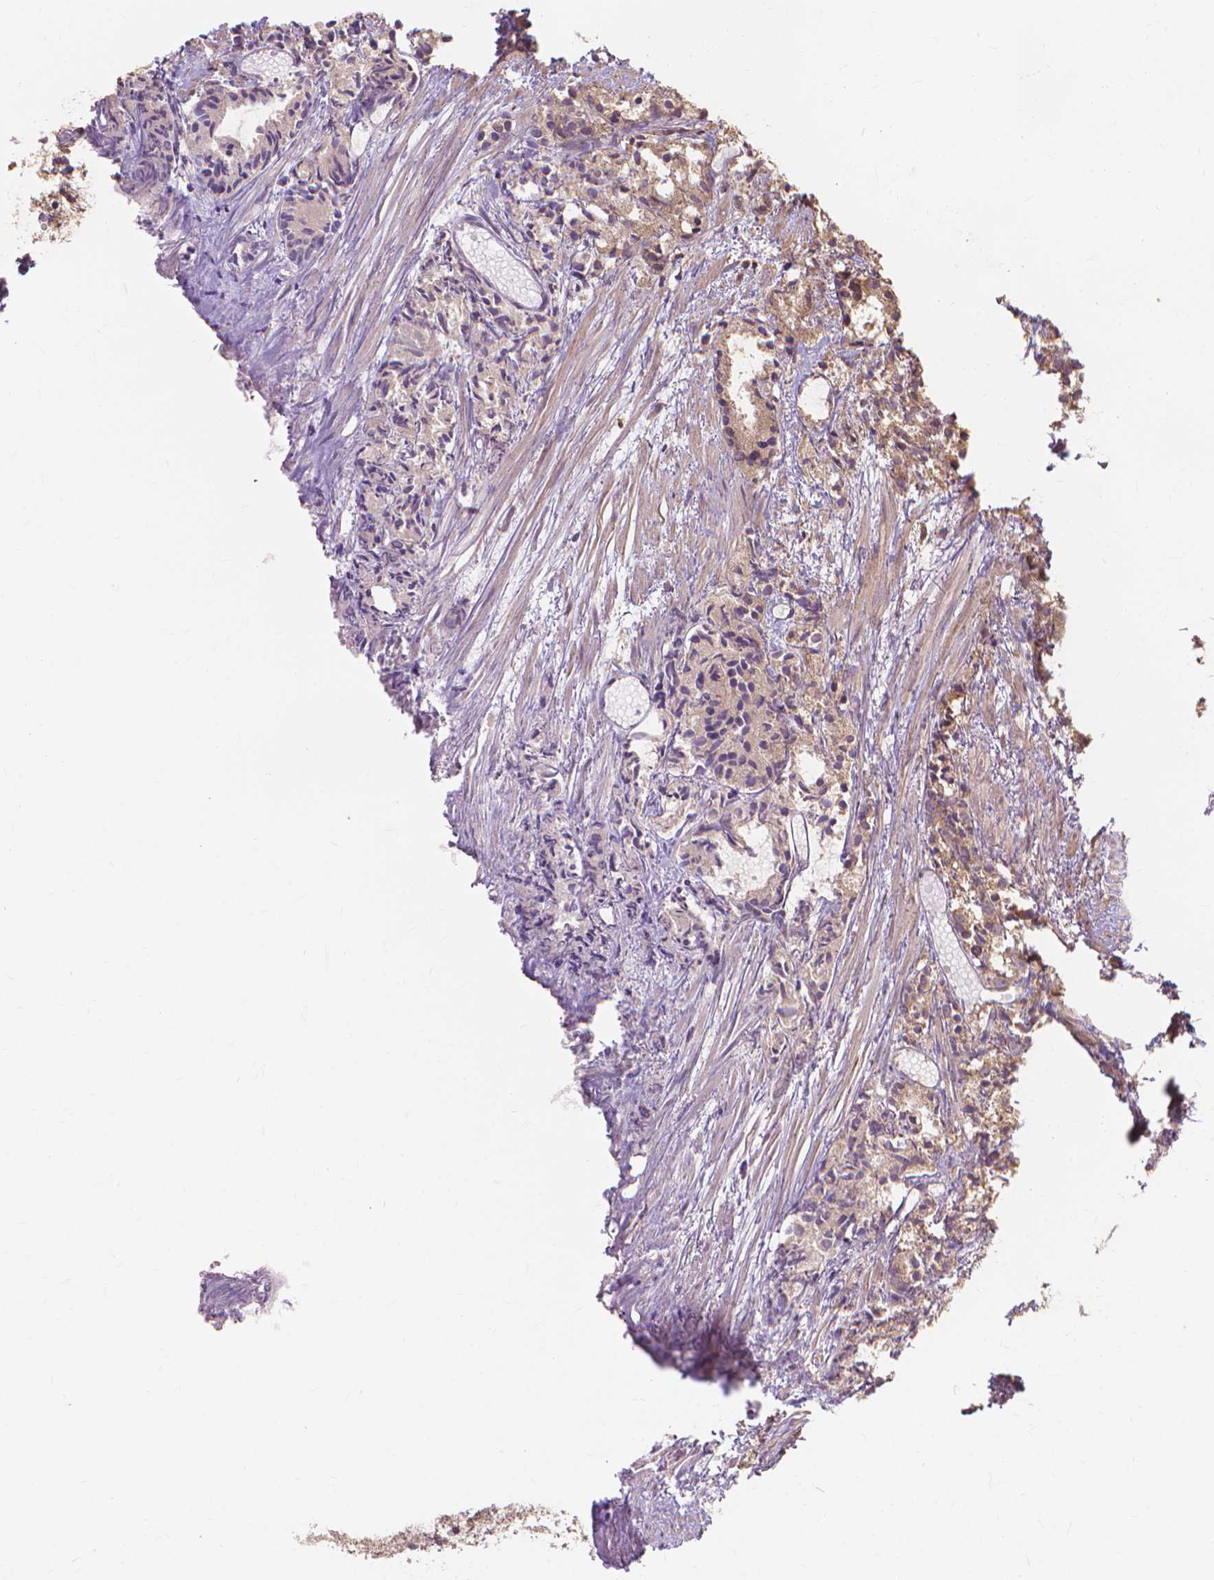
{"staining": {"intensity": "weak", "quantity": ">75%", "location": "cytoplasmic/membranous"}, "tissue": "prostate cancer", "cell_type": "Tumor cells", "image_type": "cancer", "snomed": [{"axis": "morphology", "description": "Adenocarcinoma, High grade"}, {"axis": "topography", "description": "Prostate"}], "caption": "Prostate cancer stained for a protein (brown) shows weak cytoplasmic/membranous positive staining in about >75% of tumor cells.", "gene": "TAB2", "patient": {"sex": "male", "age": 79}}